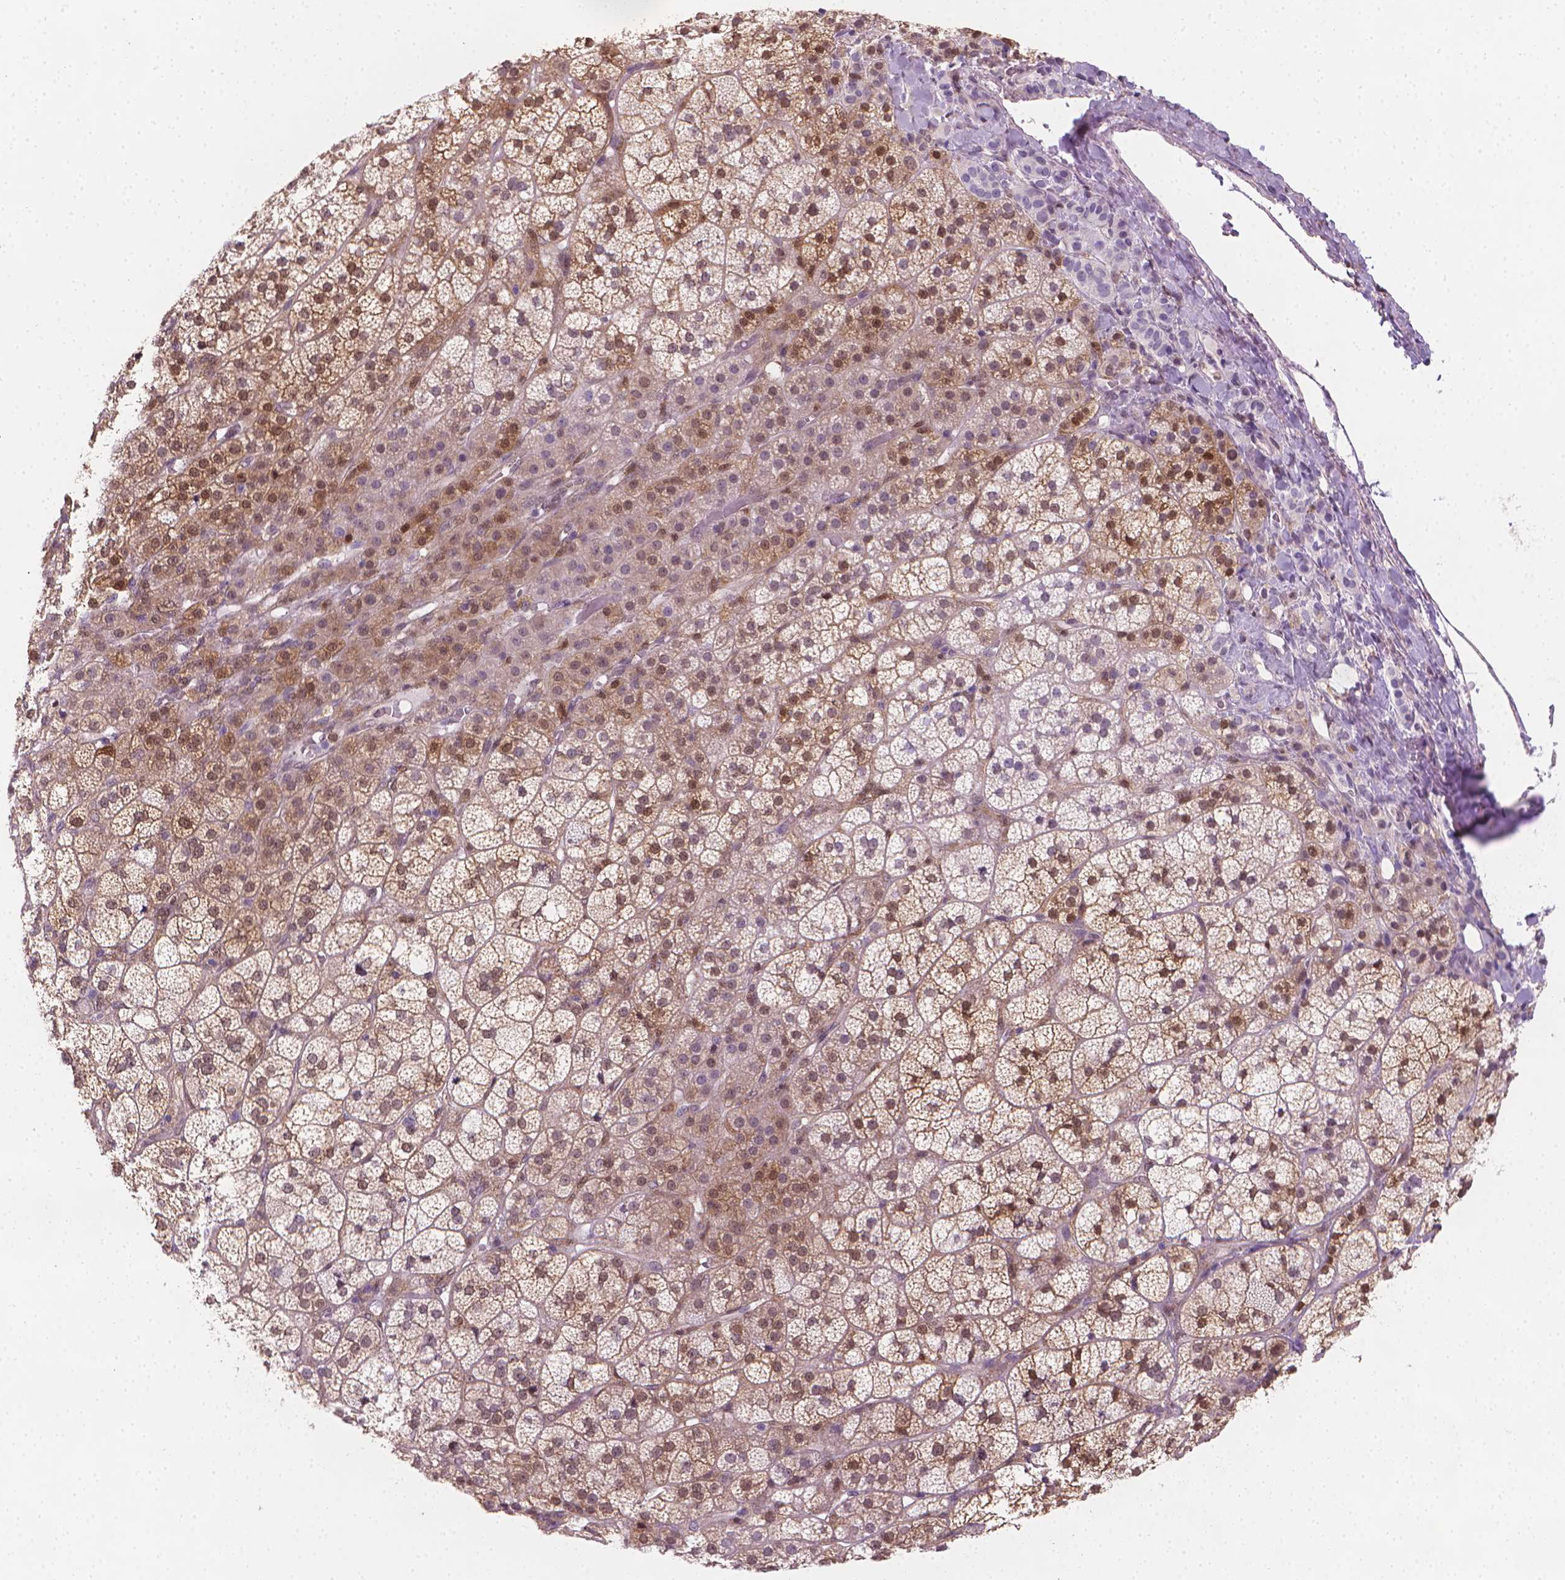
{"staining": {"intensity": "moderate", "quantity": "<25%", "location": "cytoplasmic/membranous,nuclear"}, "tissue": "adrenal gland", "cell_type": "Glandular cells", "image_type": "normal", "snomed": [{"axis": "morphology", "description": "Normal tissue, NOS"}, {"axis": "topography", "description": "Adrenal gland"}], "caption": "Adrenal gland stained with a brown dye demonstrates moderate cytoplasmic/membranous,nuclear positive positivity in about <25% of glandular cells.", "gene": "TNFAIP2", "patient": {"sex": "female", "age": 60}}